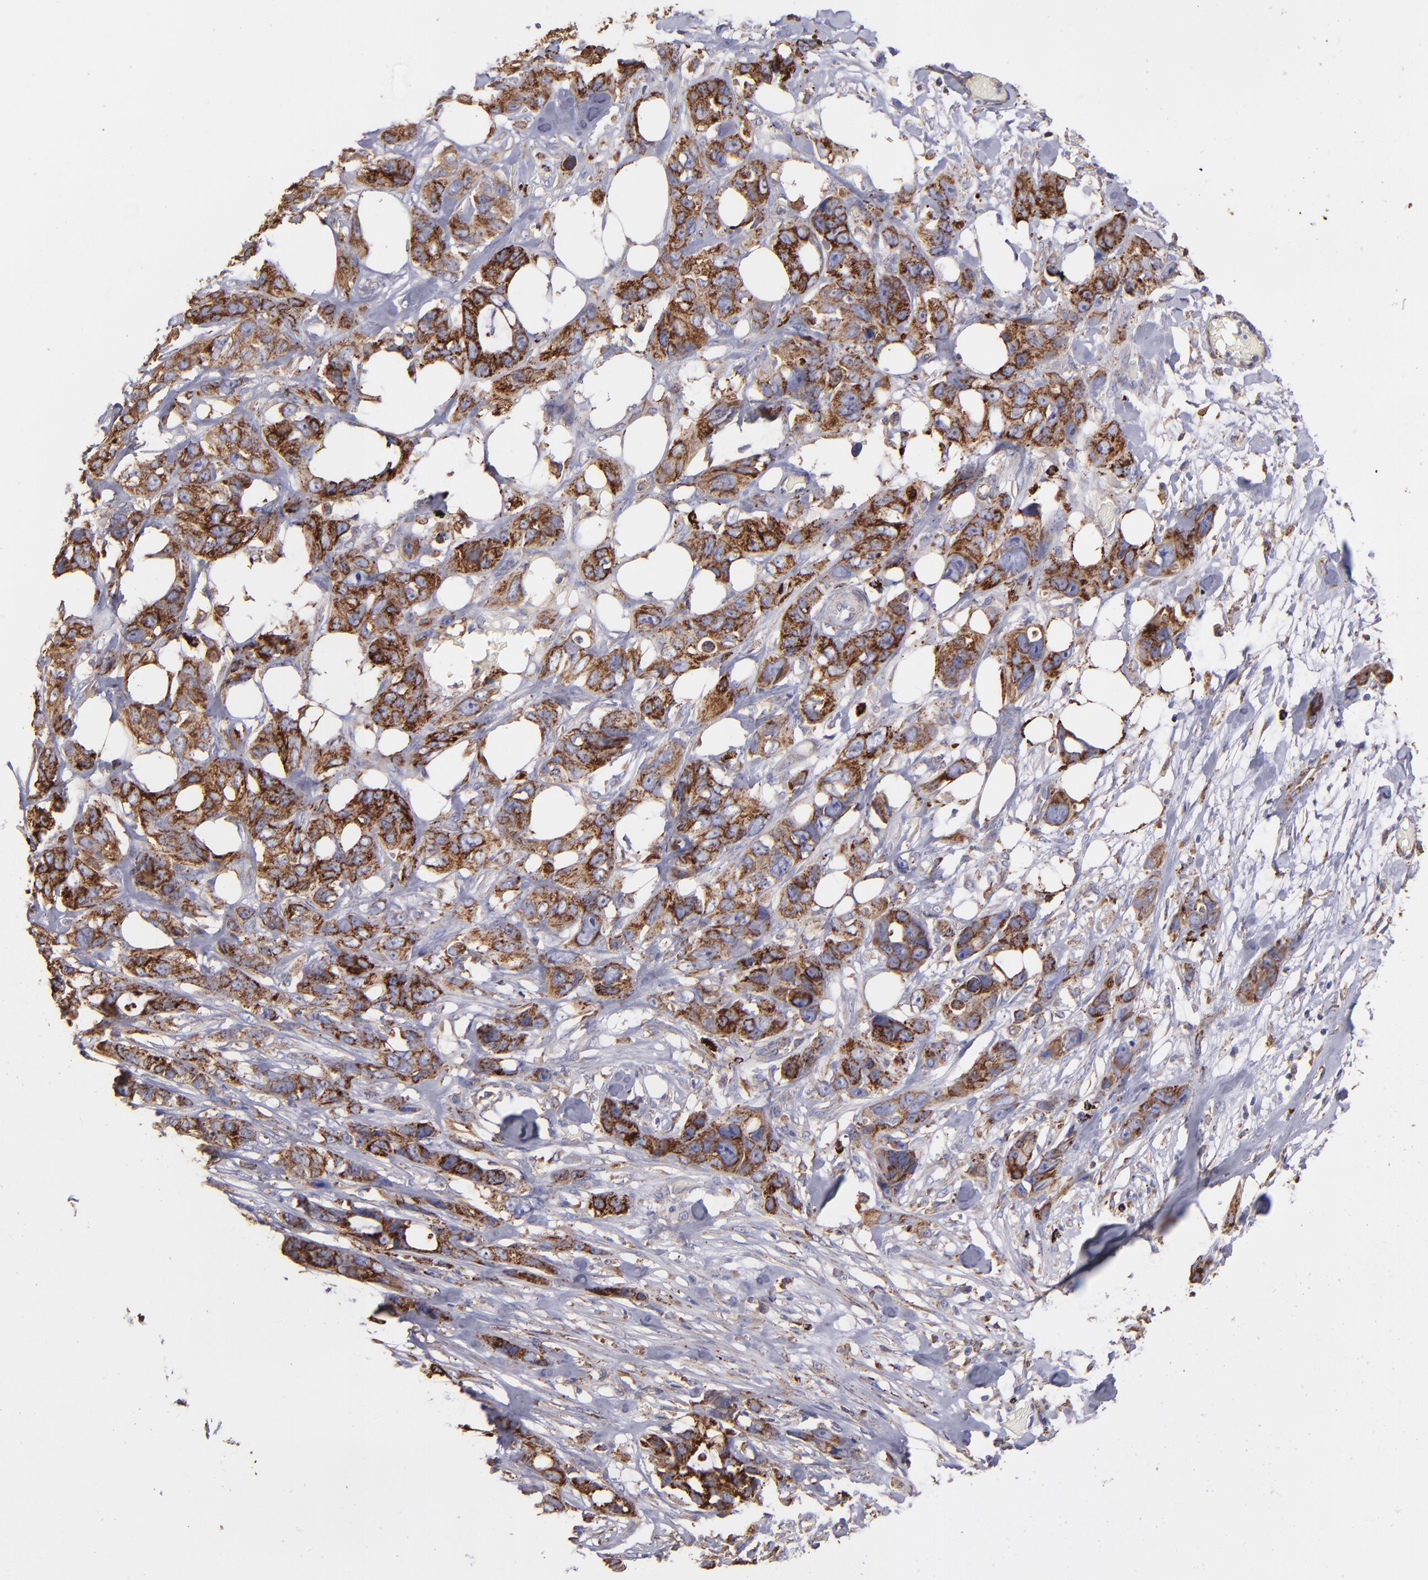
{"staining": {"intensity": "strong", "quantity": ">75%", "location": "cytoplasmic/membranous"}, "tissue": "stomach cancer", "cell_type": "Tumor cells", "image_type": "cancer", "snomed": [{"axis": "morphology", "description": "Adenocarcinoma, NOS"}, {"axis": "topography", "description": "Stomach, upper"}], "caption": "There is high levels of strong cytoplasmic/membranous expression in tumor cells of adenocarcinoma (stomach), as demonstrated by immunohistochemical staining (brown color).", "gene": "MAOB", "patient": {"sex": "male", "age": 47}}